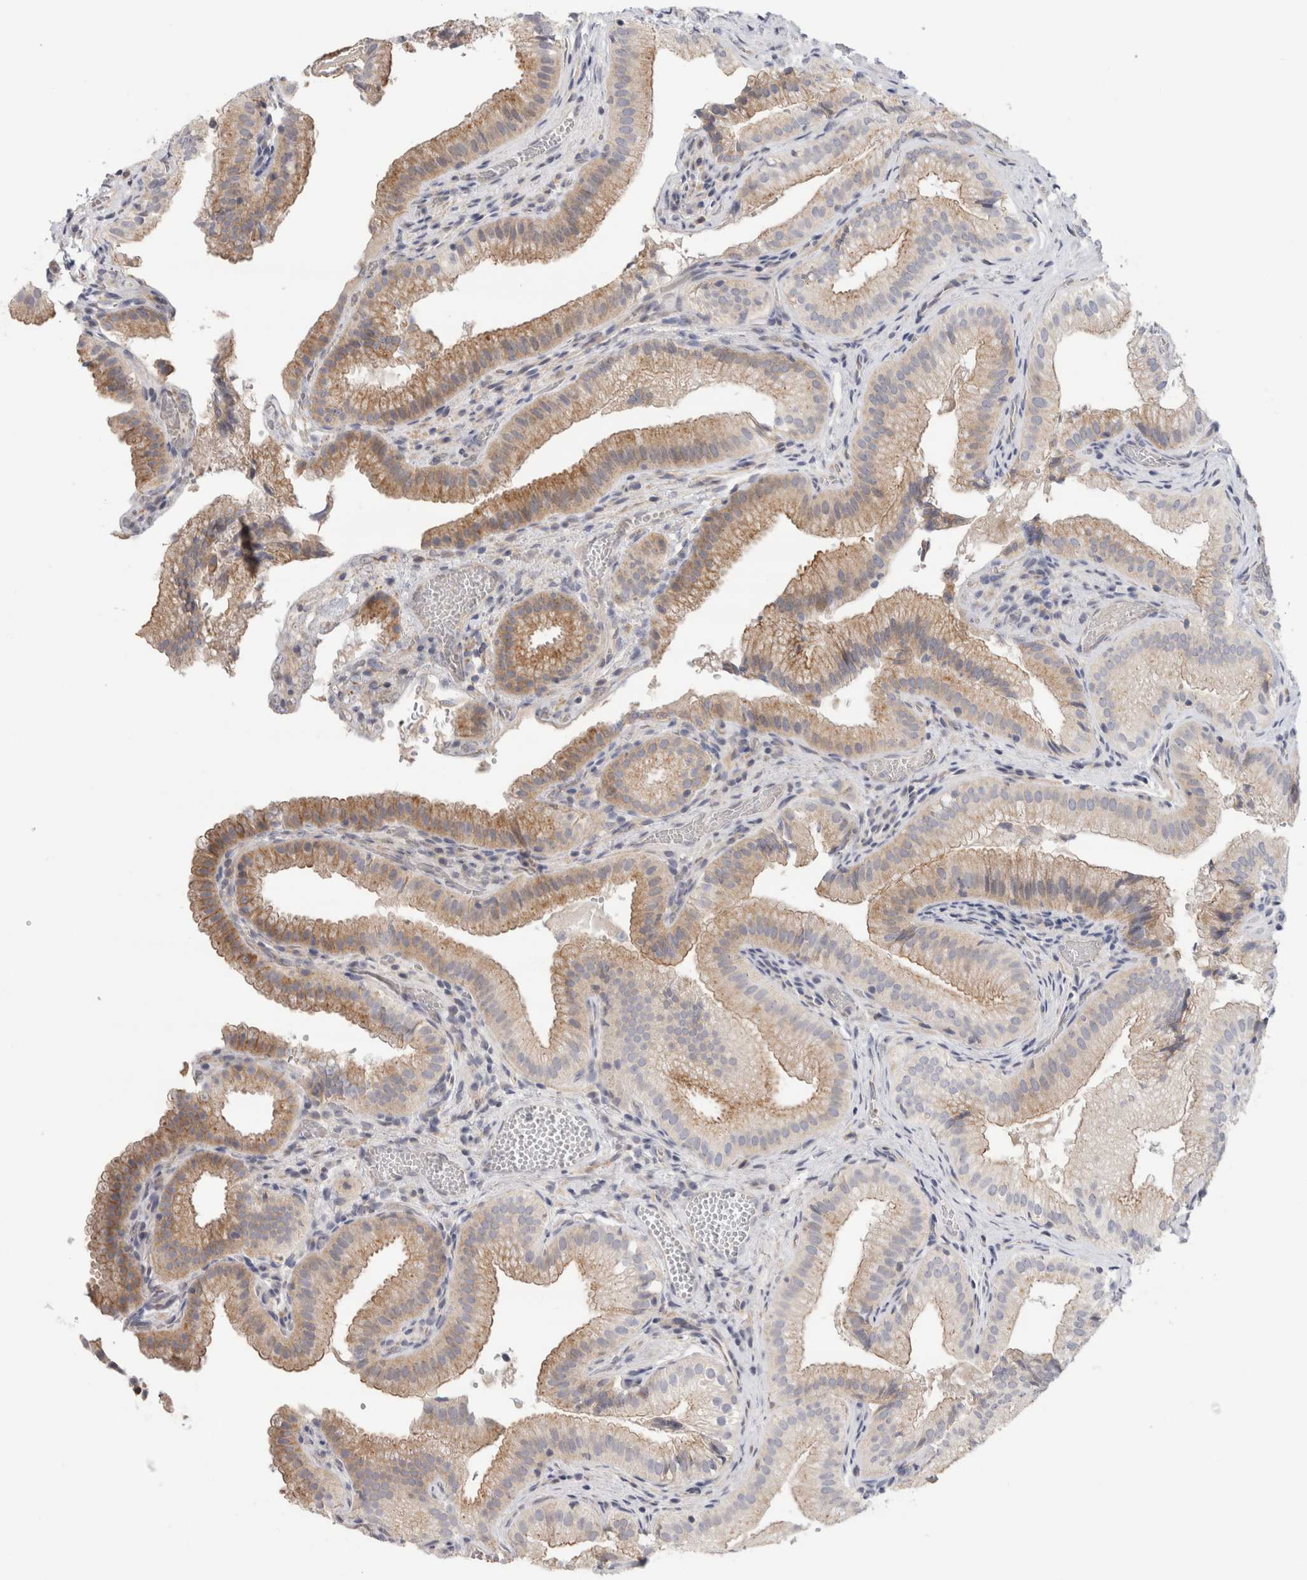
{"staining": {"intensity": "moderate", "quantity": "25%-75%", "location": "cytoplasmic/membranous"}, "tissue": "gallbladder", "cell_type": "Glandular cells", "image_type": "normal", "snomed": [{"axis": "morphology", "description": "Normal tissue, NOS"}, {"axis": "topography", "description": "Gallbladder"}], "caption": "IHC (DAB) staining of unremarkable gallbladder shows moderate cytoplasmic/membranous protein positivity in approximately 25%-75% of glandular cells.", "gene": "AFP", "patient": {"sex": "female", "age": 30}}